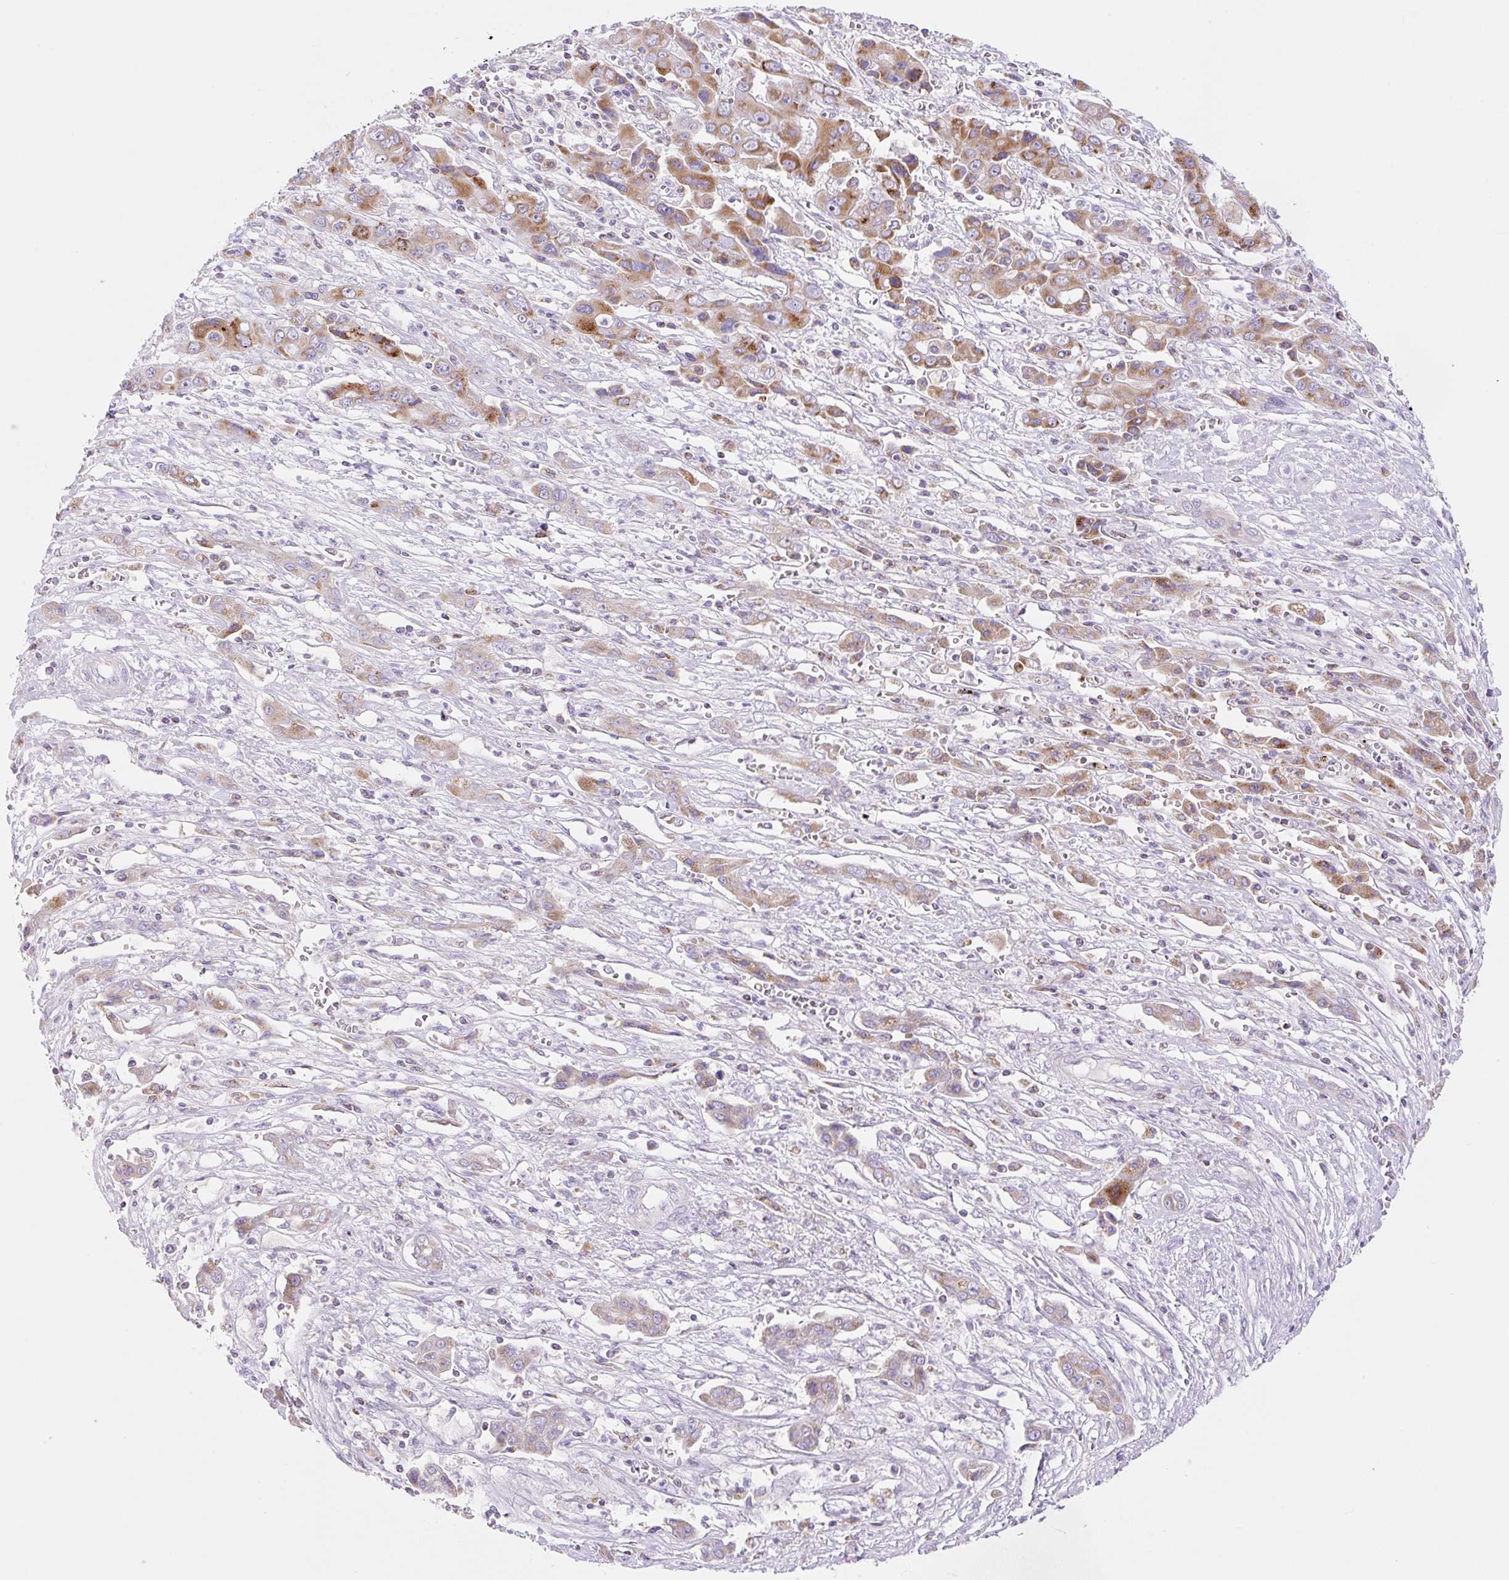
{"staining": {"intensity": "moderate", "quantity": ">75%", "location": "cytoplasmic/membranous"}, "tissue": "liver cancer", "cell_type": "Tumor cells", "image_type": "cancer", "snomed": [{"axis": "morphology", "description": "Cholangiocarcinoma"}, {"axis": "topography", "description": "Liver"}], "caption": "IHC photomicrograph of liver cancer stained for a protein (brown), which shows medium levels of moderate cytoplasmic/membranous positivity in approximately >75% of tumor cells.", "gene": "FOCAD", "patient": {"sex": "male", "age": 67}}